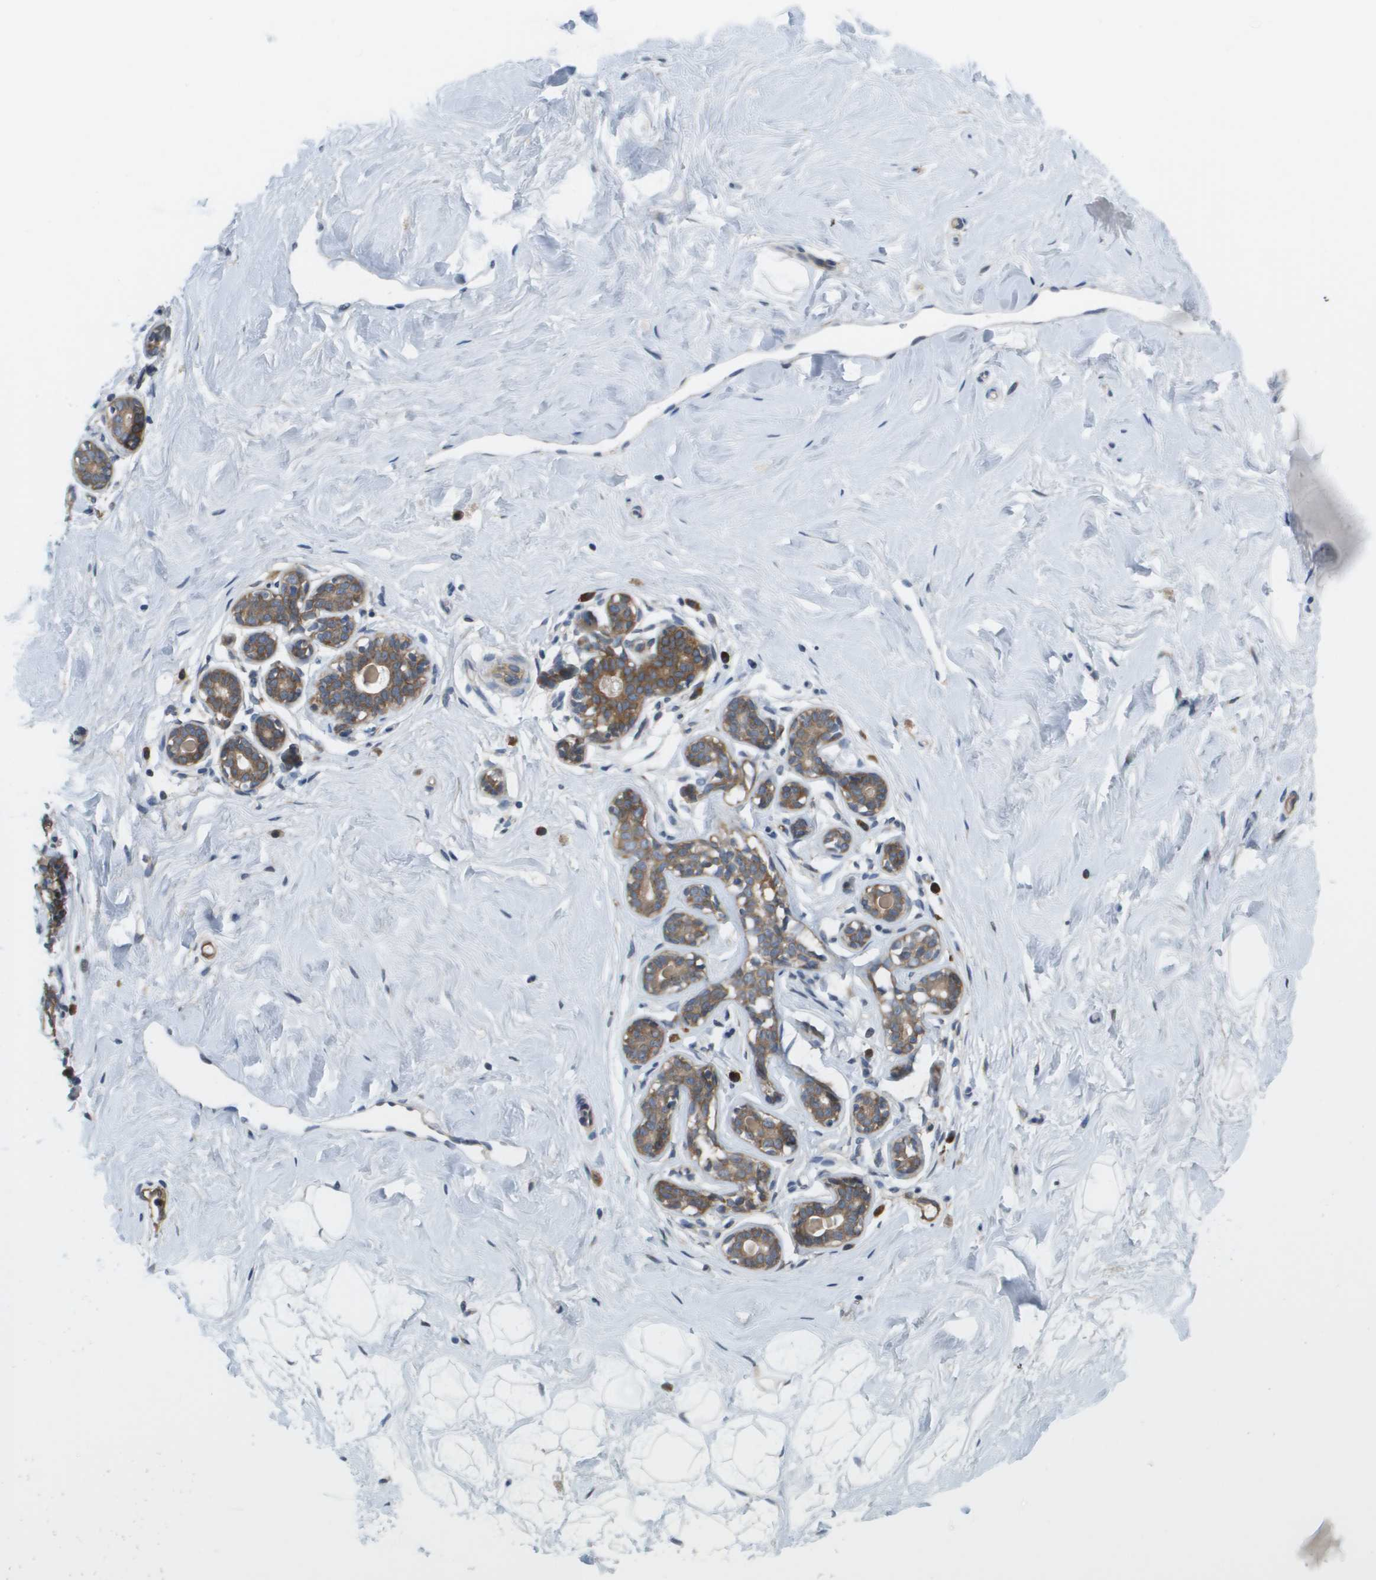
{"staining": {"intensity": "negative", "quantity": "none", "location": "none"}, "tissue": "breast", "cell_type": "Adipocytes", "image_type": "normal", "snomed": [{"axis": "morphology", "description": "Normal tissue, NOS"}, {"axis": "topography", "description": "Breast"}], "caption": "High power microscopy image of an immunohistochemistry micrograph of benign breast, revealing no significant staining in adipocytes.", "gene": "MARCHF8", "patient": {"sex": "female", "age": 23}}